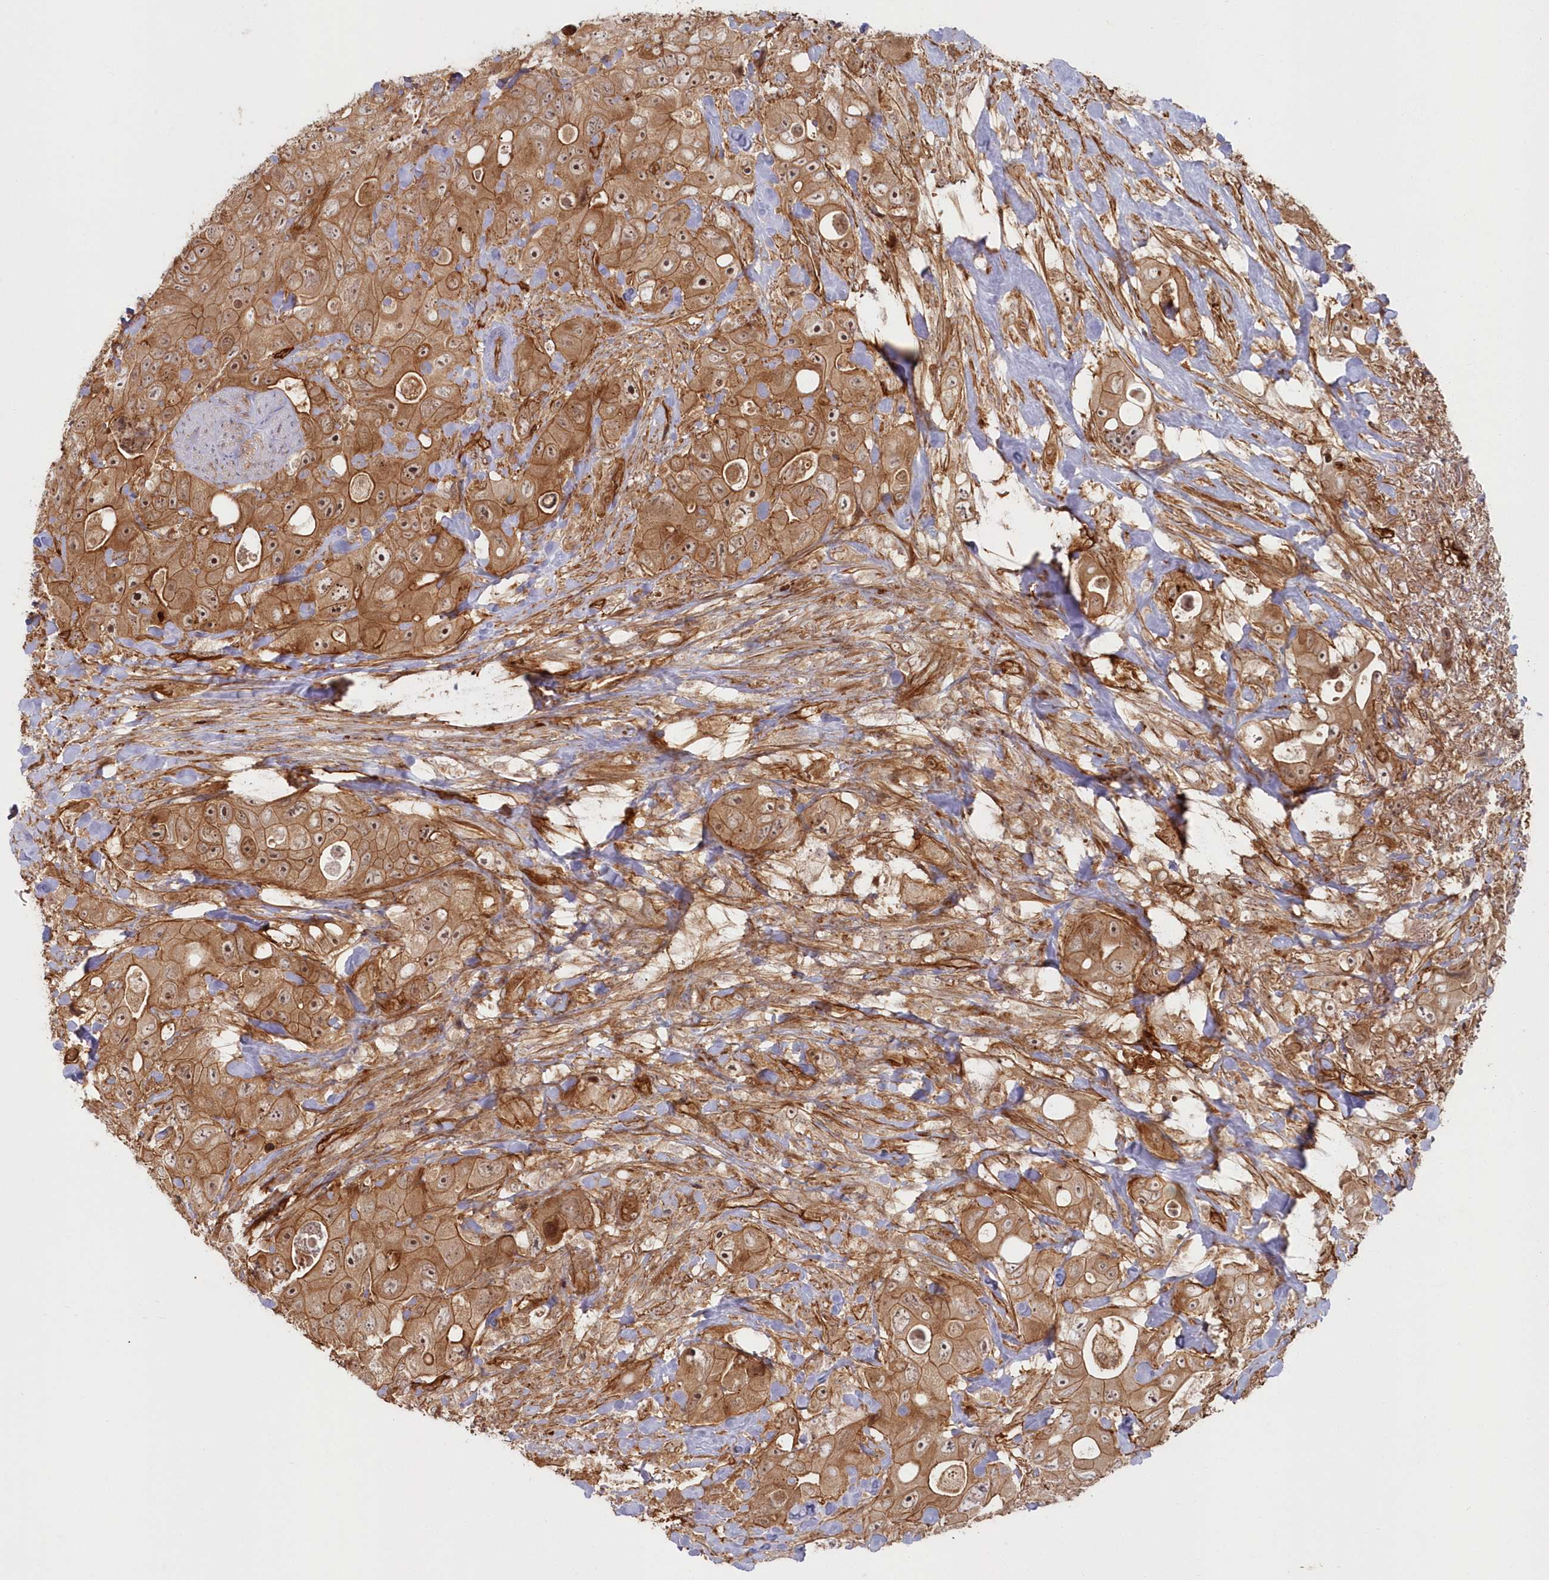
{"staining": {"intensity": "moderate", "quantity": ">75%", "location": "cytoplasmic/membranous,nuclear"}, "tissue": "colorectal cancer", "cell_type": "Tumor cells", "image_type": "cancer", "snomed": [{"axis": "morphology", "description": "Adenocarcinoma, NOS"}, {"axis": "topography", "description": "Colon"}], "caption": "Human adenocarcinoma (colorectal) stained with a protein marker shows moderate staining in tumor cells.", "gene": "RGCC", "patient": {"sex": "female", "age": 46}}